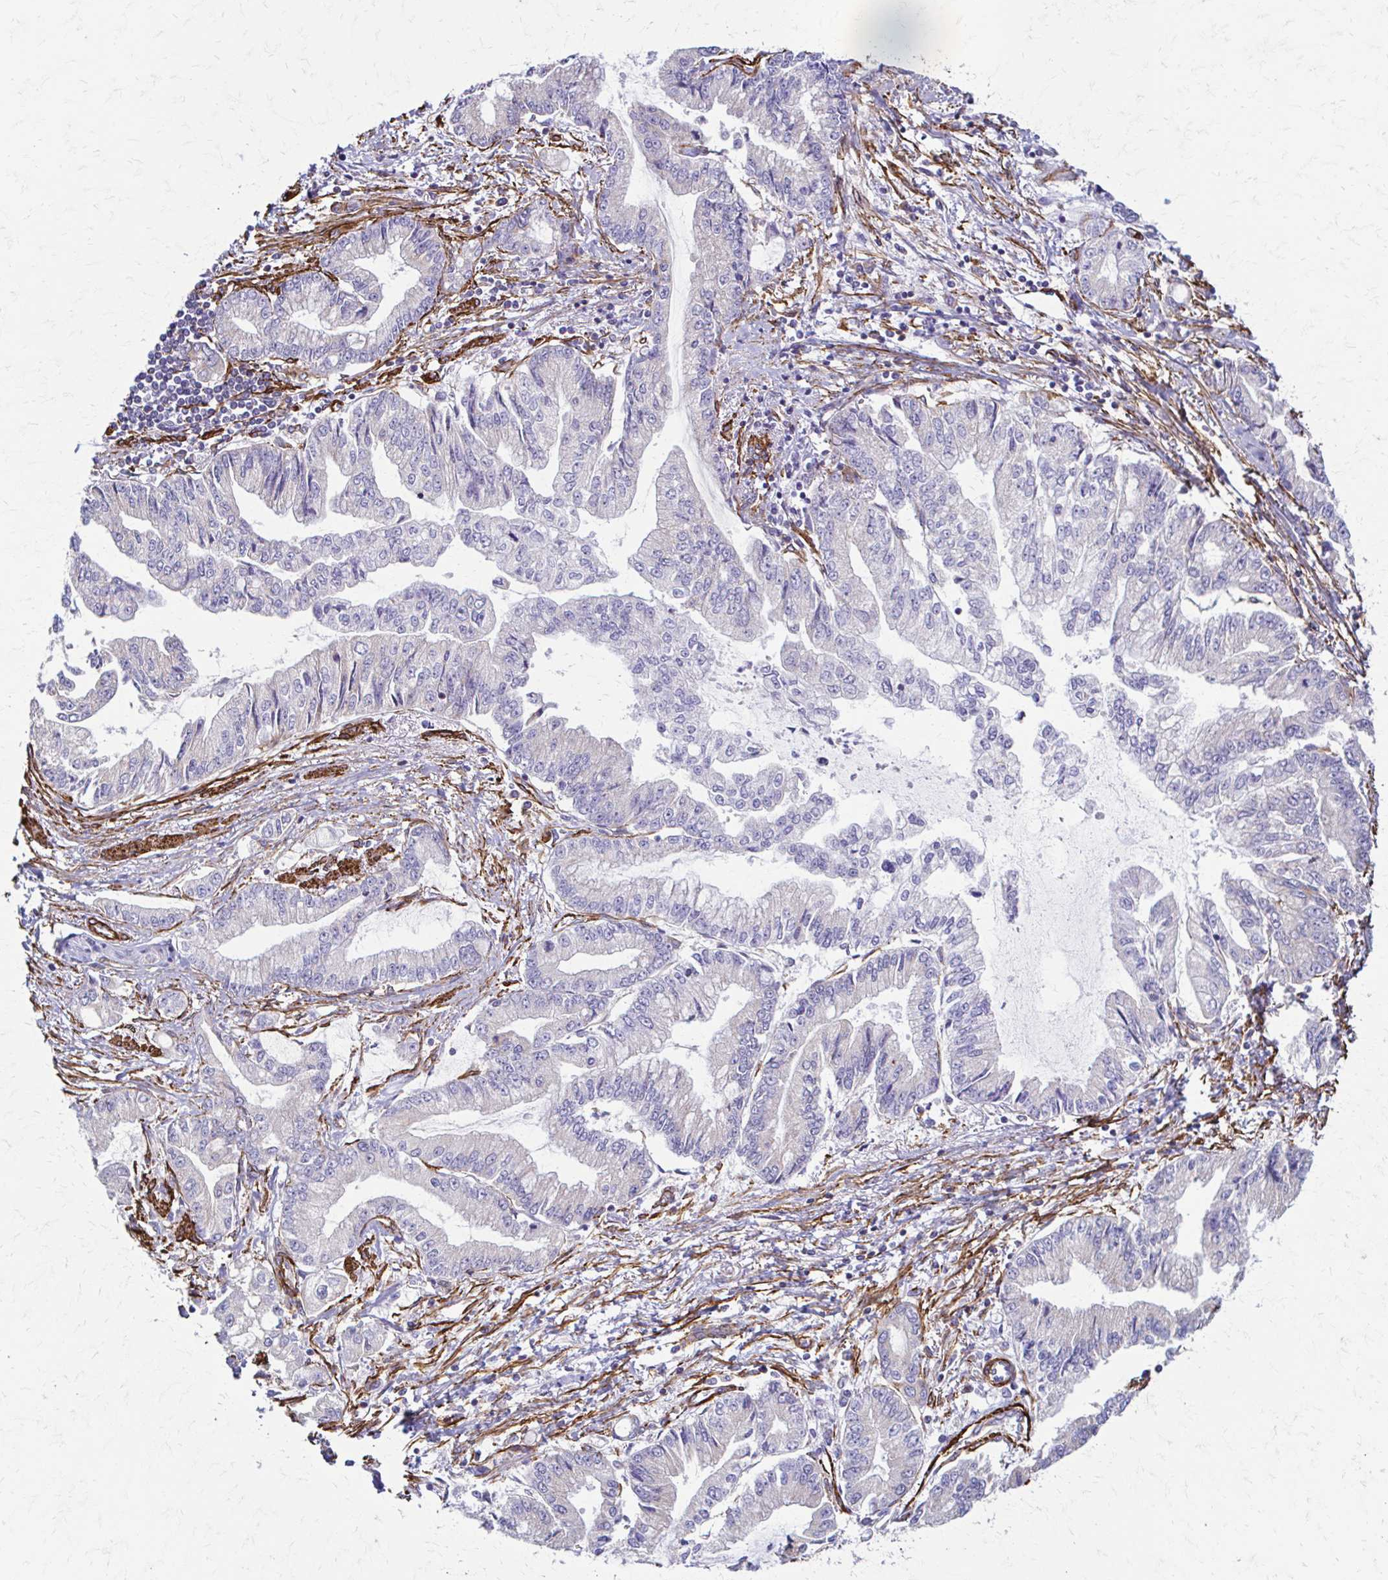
{"staining": {"intensity": "negative", "quantity": "none", "location": "none"}, "tissue": "stomach cancer", "cell_type": "Tumor cells", "image_type": "cancer", "snomed": [{"axis": "morphology", "description": "Adenocarcinoma, NOS"}, {"axis": "topography", "description": "Stomach, upper"}], "caption": "Photomicrograph shows no protein expression in tumor cells of stomach adenocarcinoma tissue.", "gene": "TIMMDC1", "patient": {"sex": "female", "age": 74}}